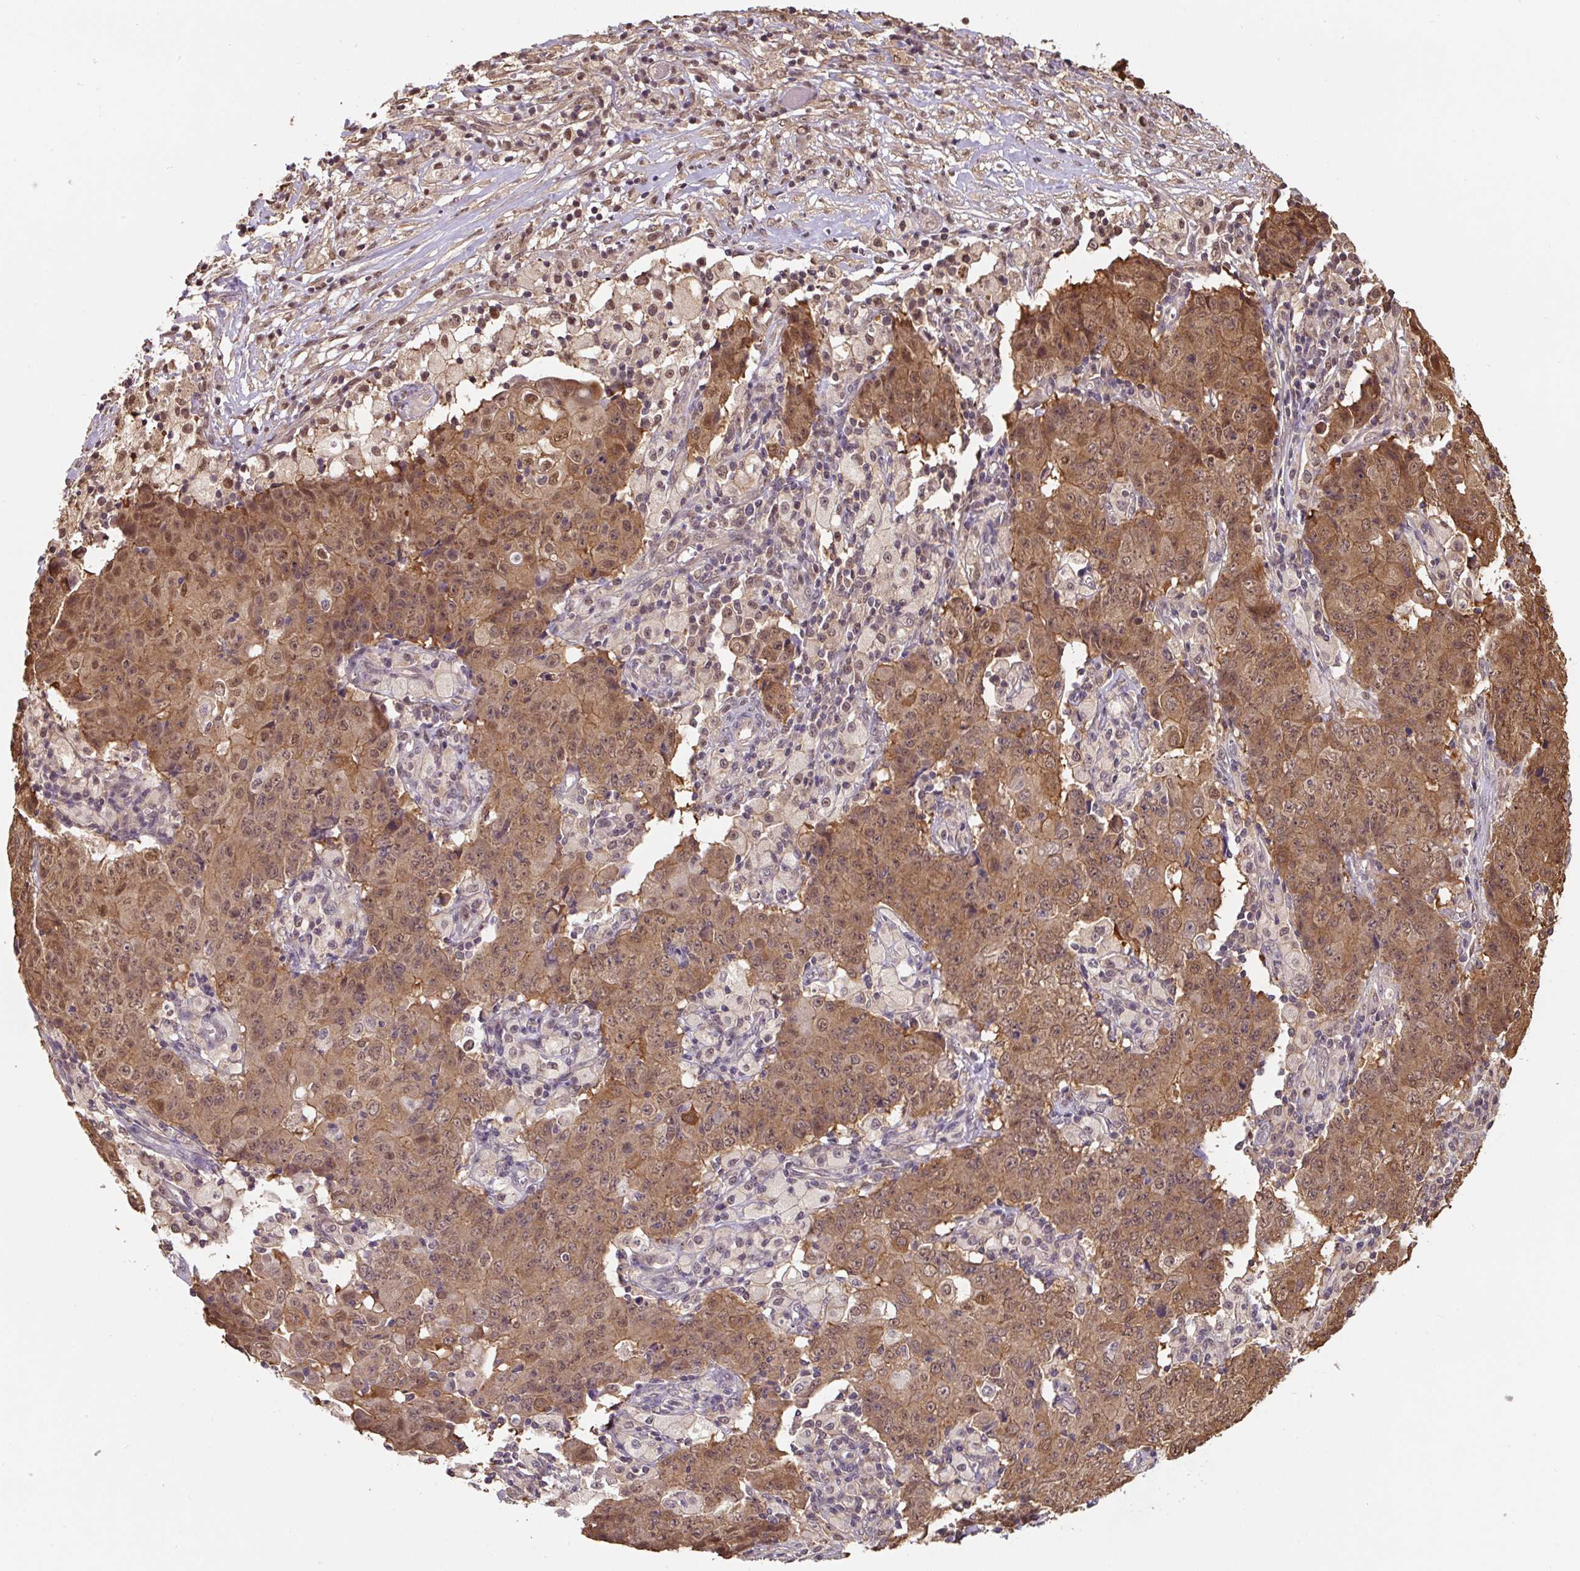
{"staining": {"intensity": "moderate", "quantity": ">75%", "location": "cytoplasmic/membranous,nuclear"}, "tissue": "ovarian cancer", "cell_type": "Tumor cells", "image_type": "cancer", "snomed": [{"axis": "morphology", "description": "Carcinoma, endometroid"}, {"axis": "topography", "description": "Ovary"}], "caption": "There is medium levels of moderate cytoplasmic/membranous and nuclear expression in tumor cells of ovarian endometroid carcinoma, as demonstrated by immunohistochemical staining (brown color).", "gene": "ST13", "patient": {"sex": "female", "age": 42}}